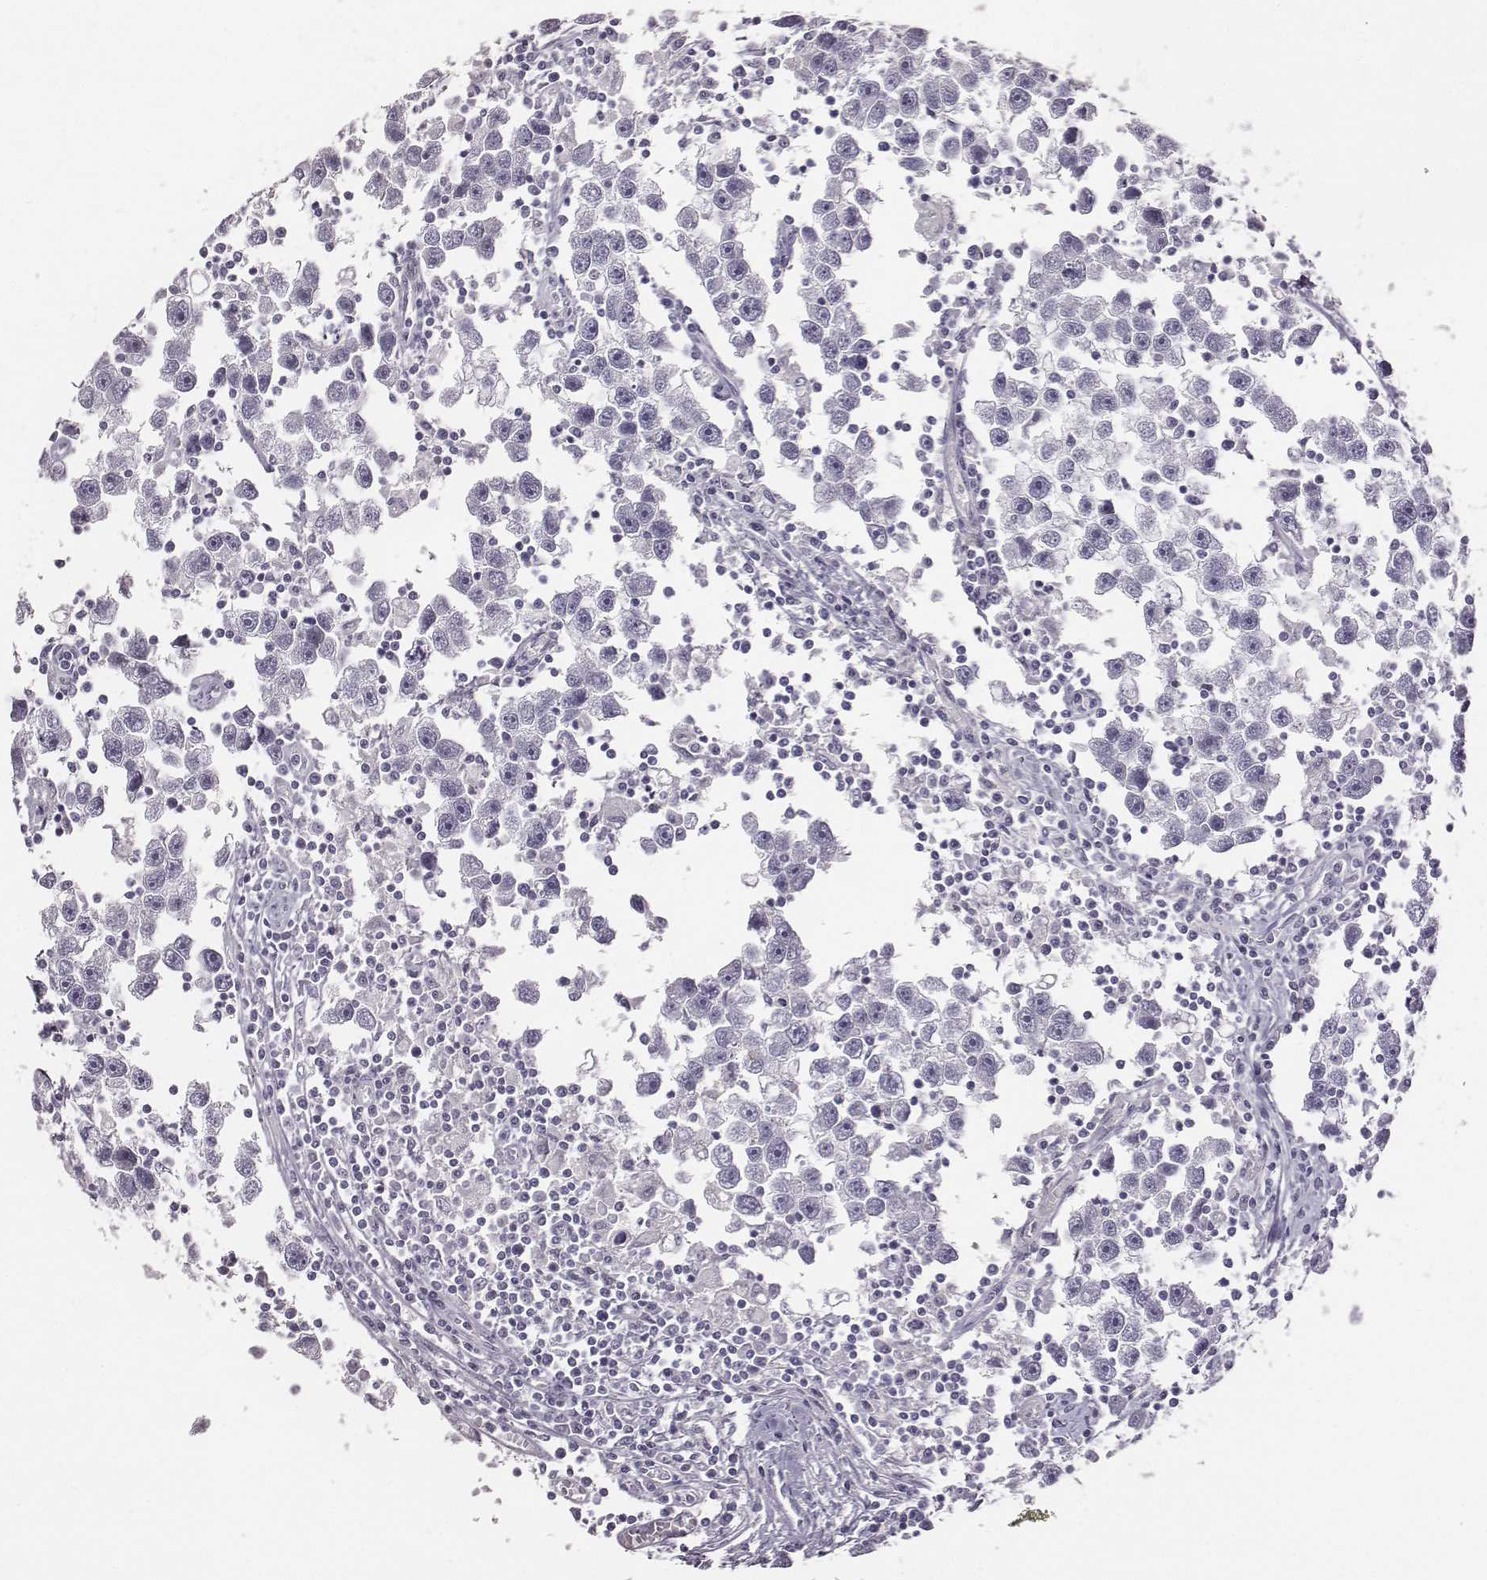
{"staining": {"intensity": "negative", "quantity": "none", "location": "none"}, "tissue": "testis cancer", "cell_type": "Tumor cells", "image_type": "cancer", "snomed": [{"axis": "morphology", "description": "Seminoma, NOS"}, {"axis": "topography", "description": "Testis"}], "caption": "A micrograph of human testis seminoma is negative for staining in tumor cells.", "gene": "ADAM7", "patient": {"sex": "male", "age": 30}}